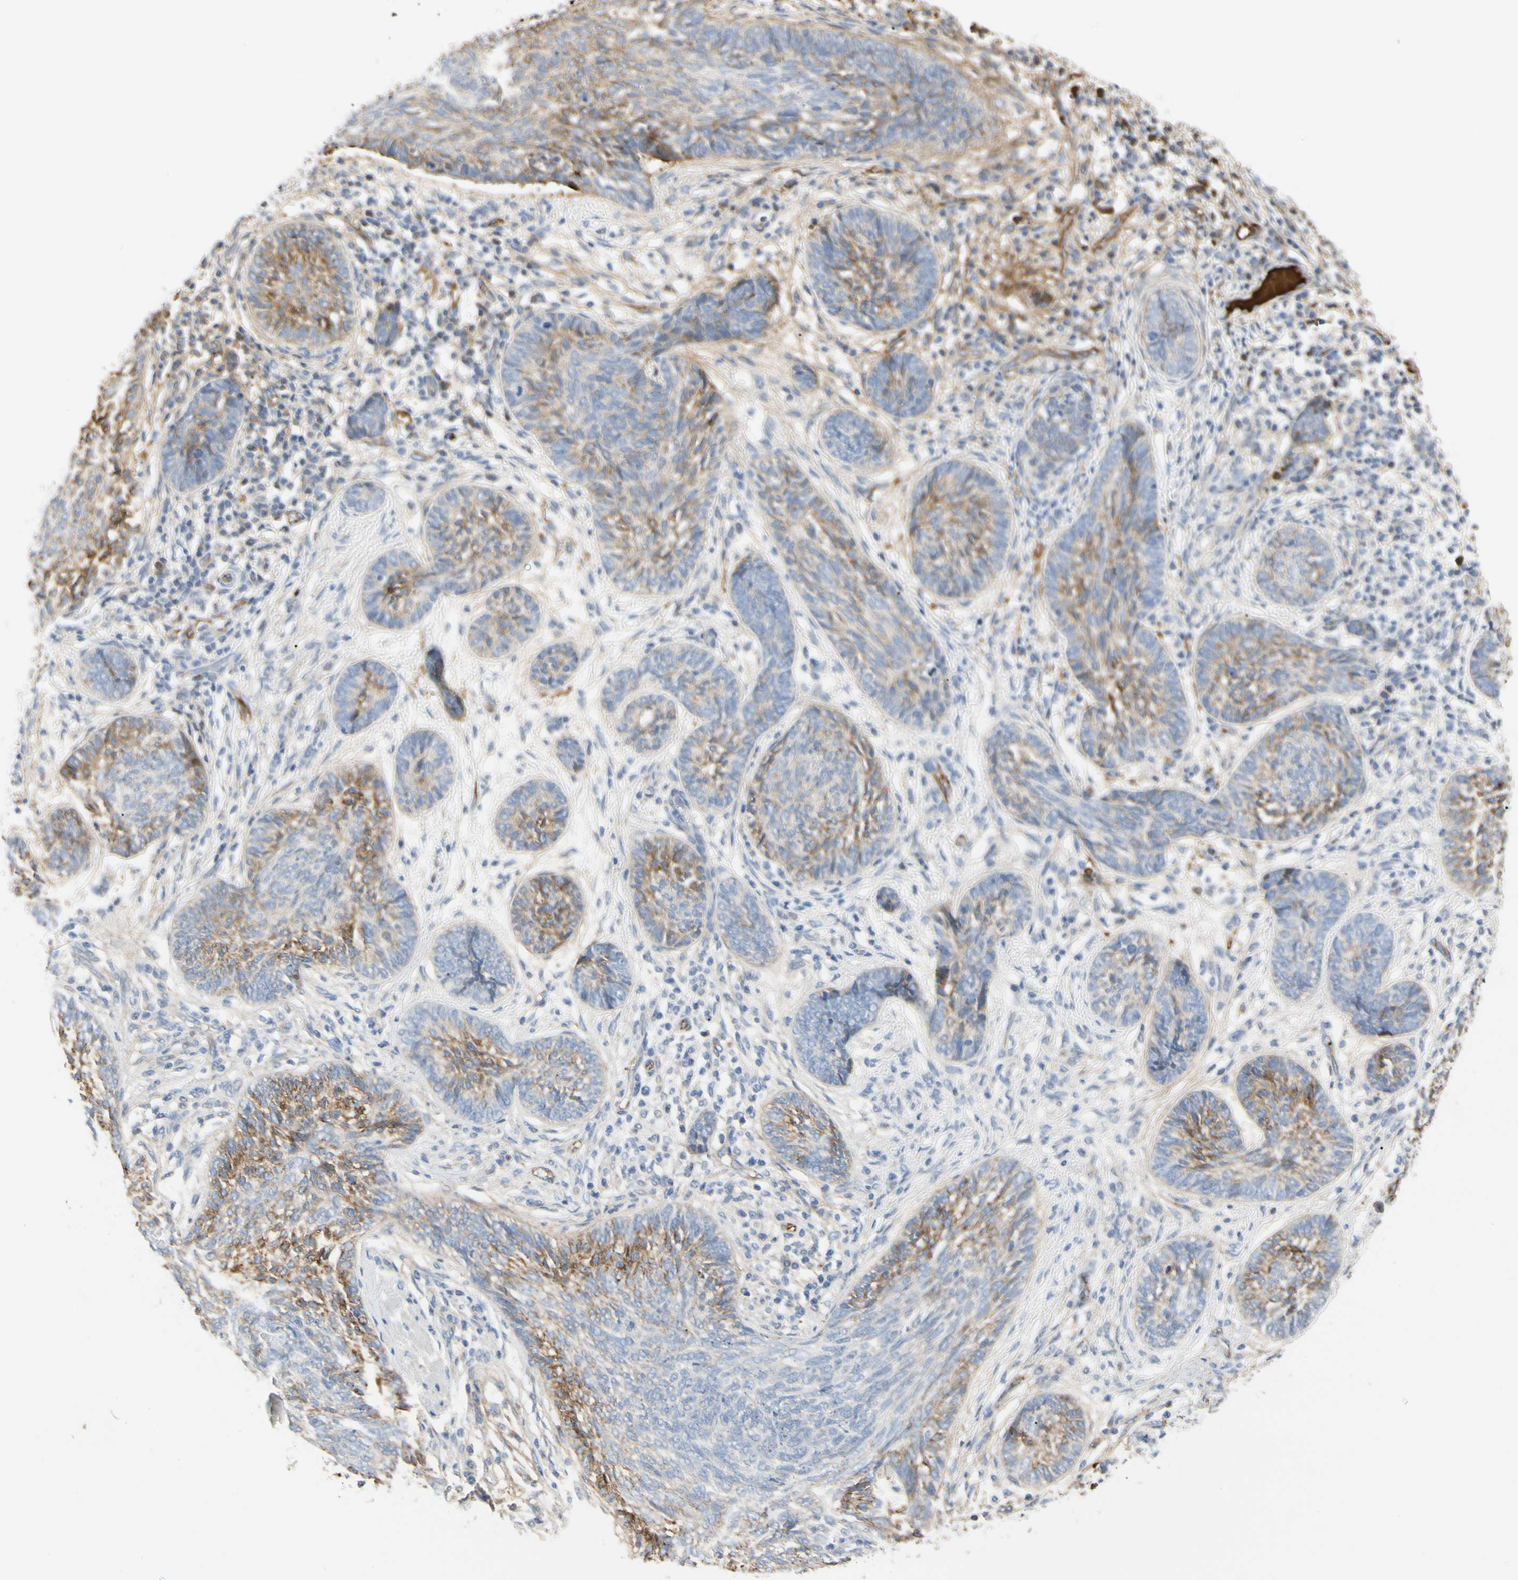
{"staining": {"intensity": "weak", "quantity": "25%-75%", "location": "cytoplasmic/membranous"}, "tissue": "skin cancer", "cell_type": "Tumor cells", "image_type": "cancer", "snomed": [{"axis": "morphology", "description": "Papilloma, NOS"}, {"axis": "morphology", "description": "Basal cell carcinoma"}, {"axis": "topography", "description": "Skin"}], "caption": "Skin cancer (basal cell carcinoma) was stained to show a protein in brown. There is low levels of weak cytoplasmic/membranous positivity in approximately 25%-75% of tumor cells. The staining was performed using DAB to visualize the protein expression in brown, while the nuclei were stained in blue with hematoxylin (Magnification: 20x).", "gene": "FGB", "patient": {"sex": "male", "age": 87}}